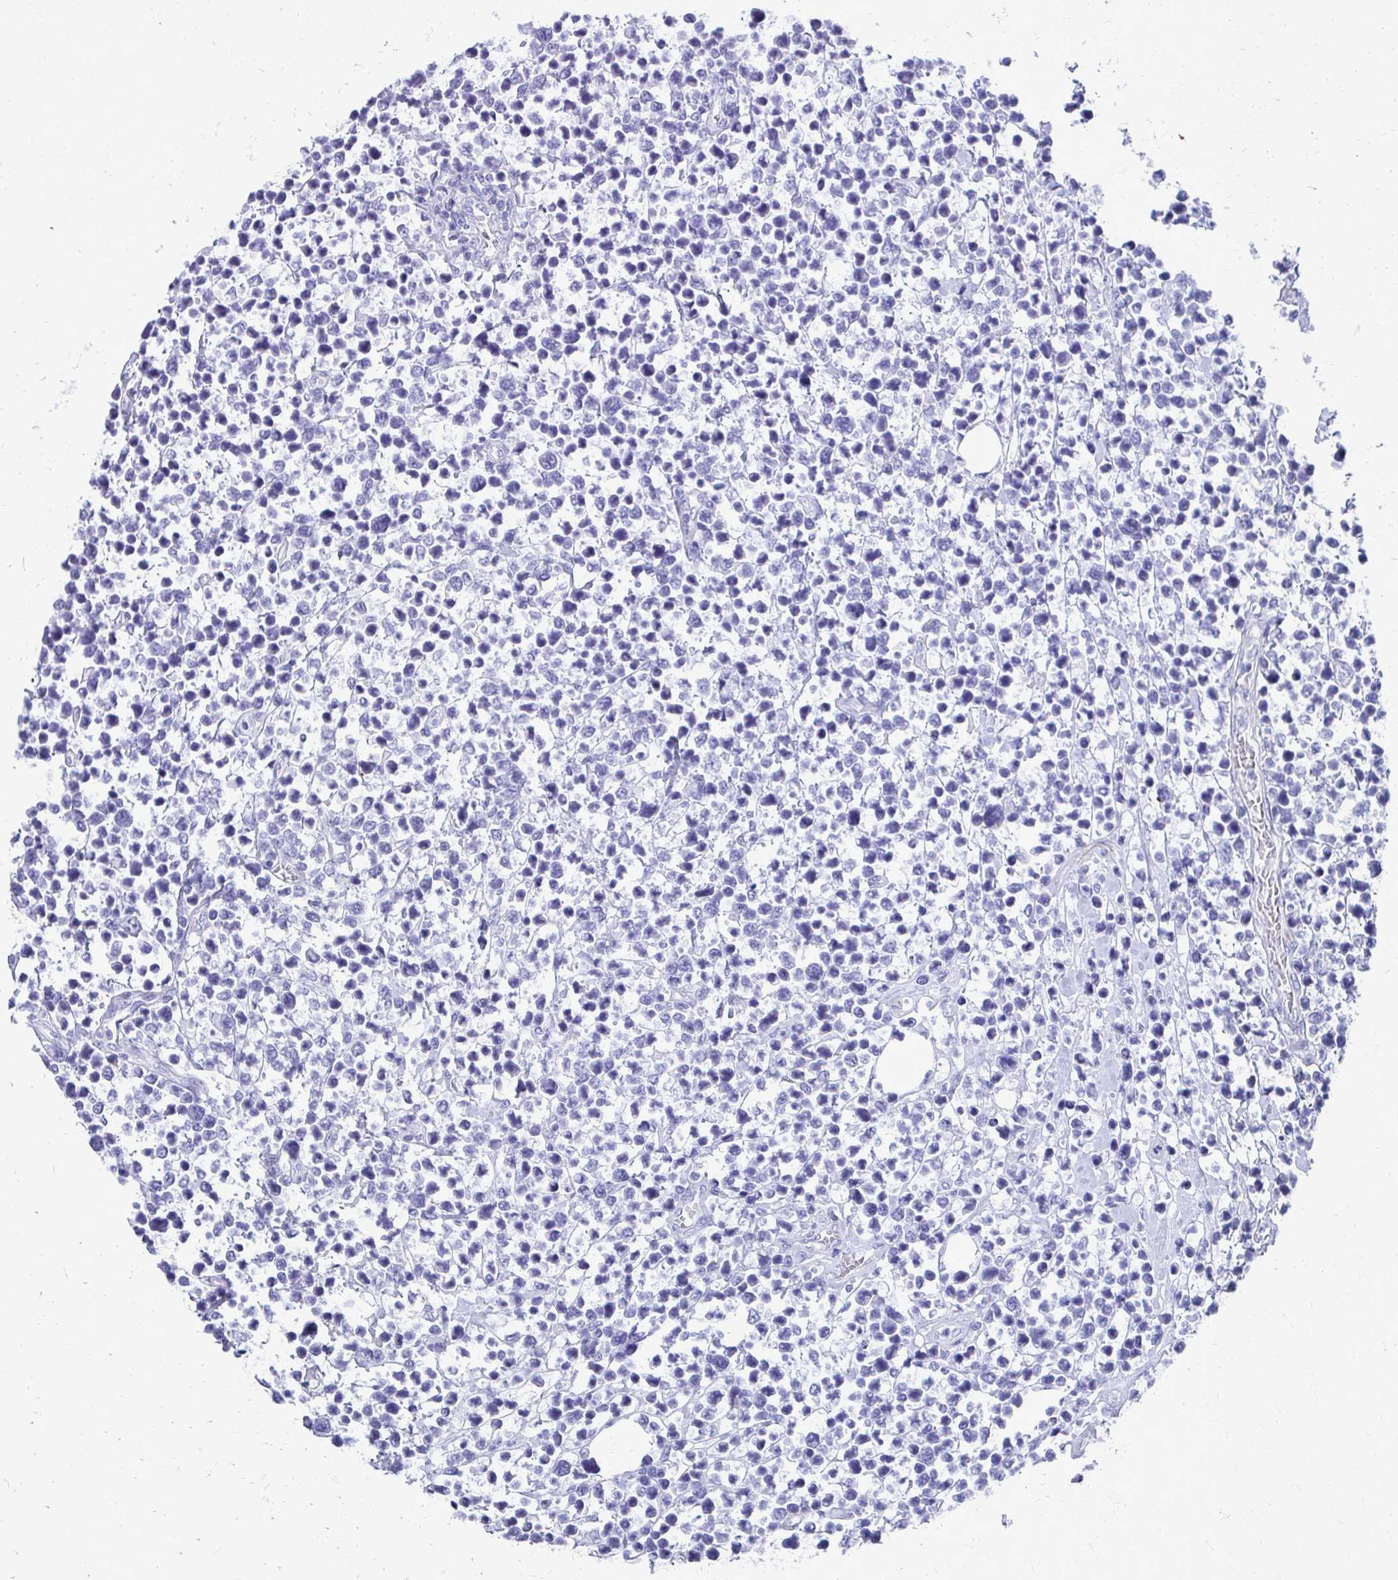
{"staining": {"intensity": "negative", "quantity": "none", "location": "none"}, "tissue": "lymphoma", "cell_type": "Tumor cells", "image_type": "cancer", "snomed": [{"axis": "morphology", "description": "Malignant lymphoma, non-Hodgkin's type, High grade"}, {"axis": "topography", "description": "Soft tissue"}], "caption": "High-grade malignant lymphoma, non-Hodgkin's type was stained to show a protein in brown. There is no significant expression in tumor cells.", "gene": "TRIM6", "patient": {"sex": "female", "age": 56}}